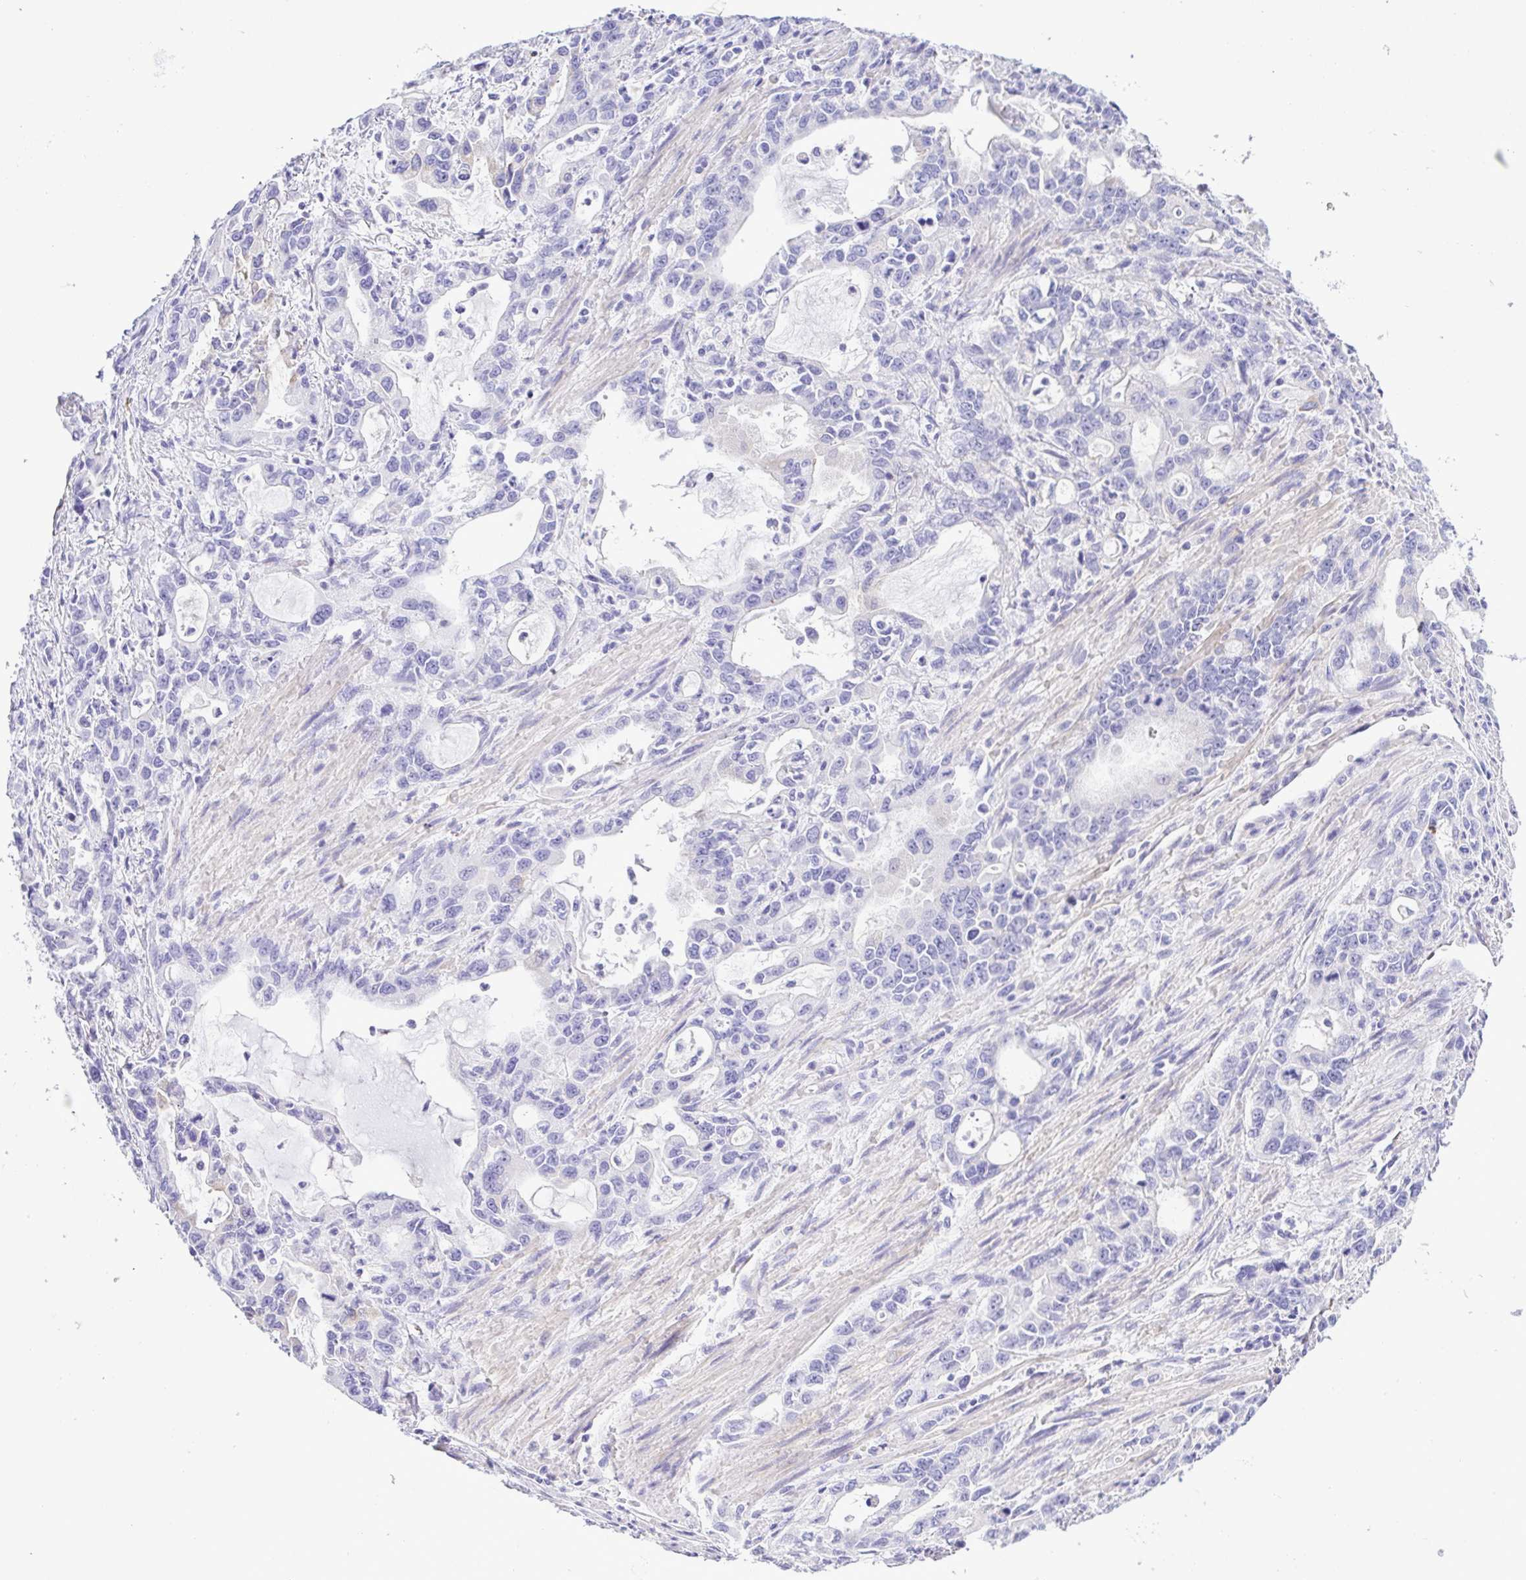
{"staining": {"intensity": "negative", "quantity": "none", "location": "none"}, "tissue": "stomach cancer", "cell_type": "Tumor cells", "image_type": "cancer", "snomed": [{"axis": "morphology", "description": "Adenocarcinoma, NOS"}, {"axis": "topography", "description": "Stomach, upper"}], "caption": "Tumor cells show no significant protein positivity in adenocarcinoma (stomach).", "gene": "GPR182", "patient": {"sex": "male", "age": 85}}